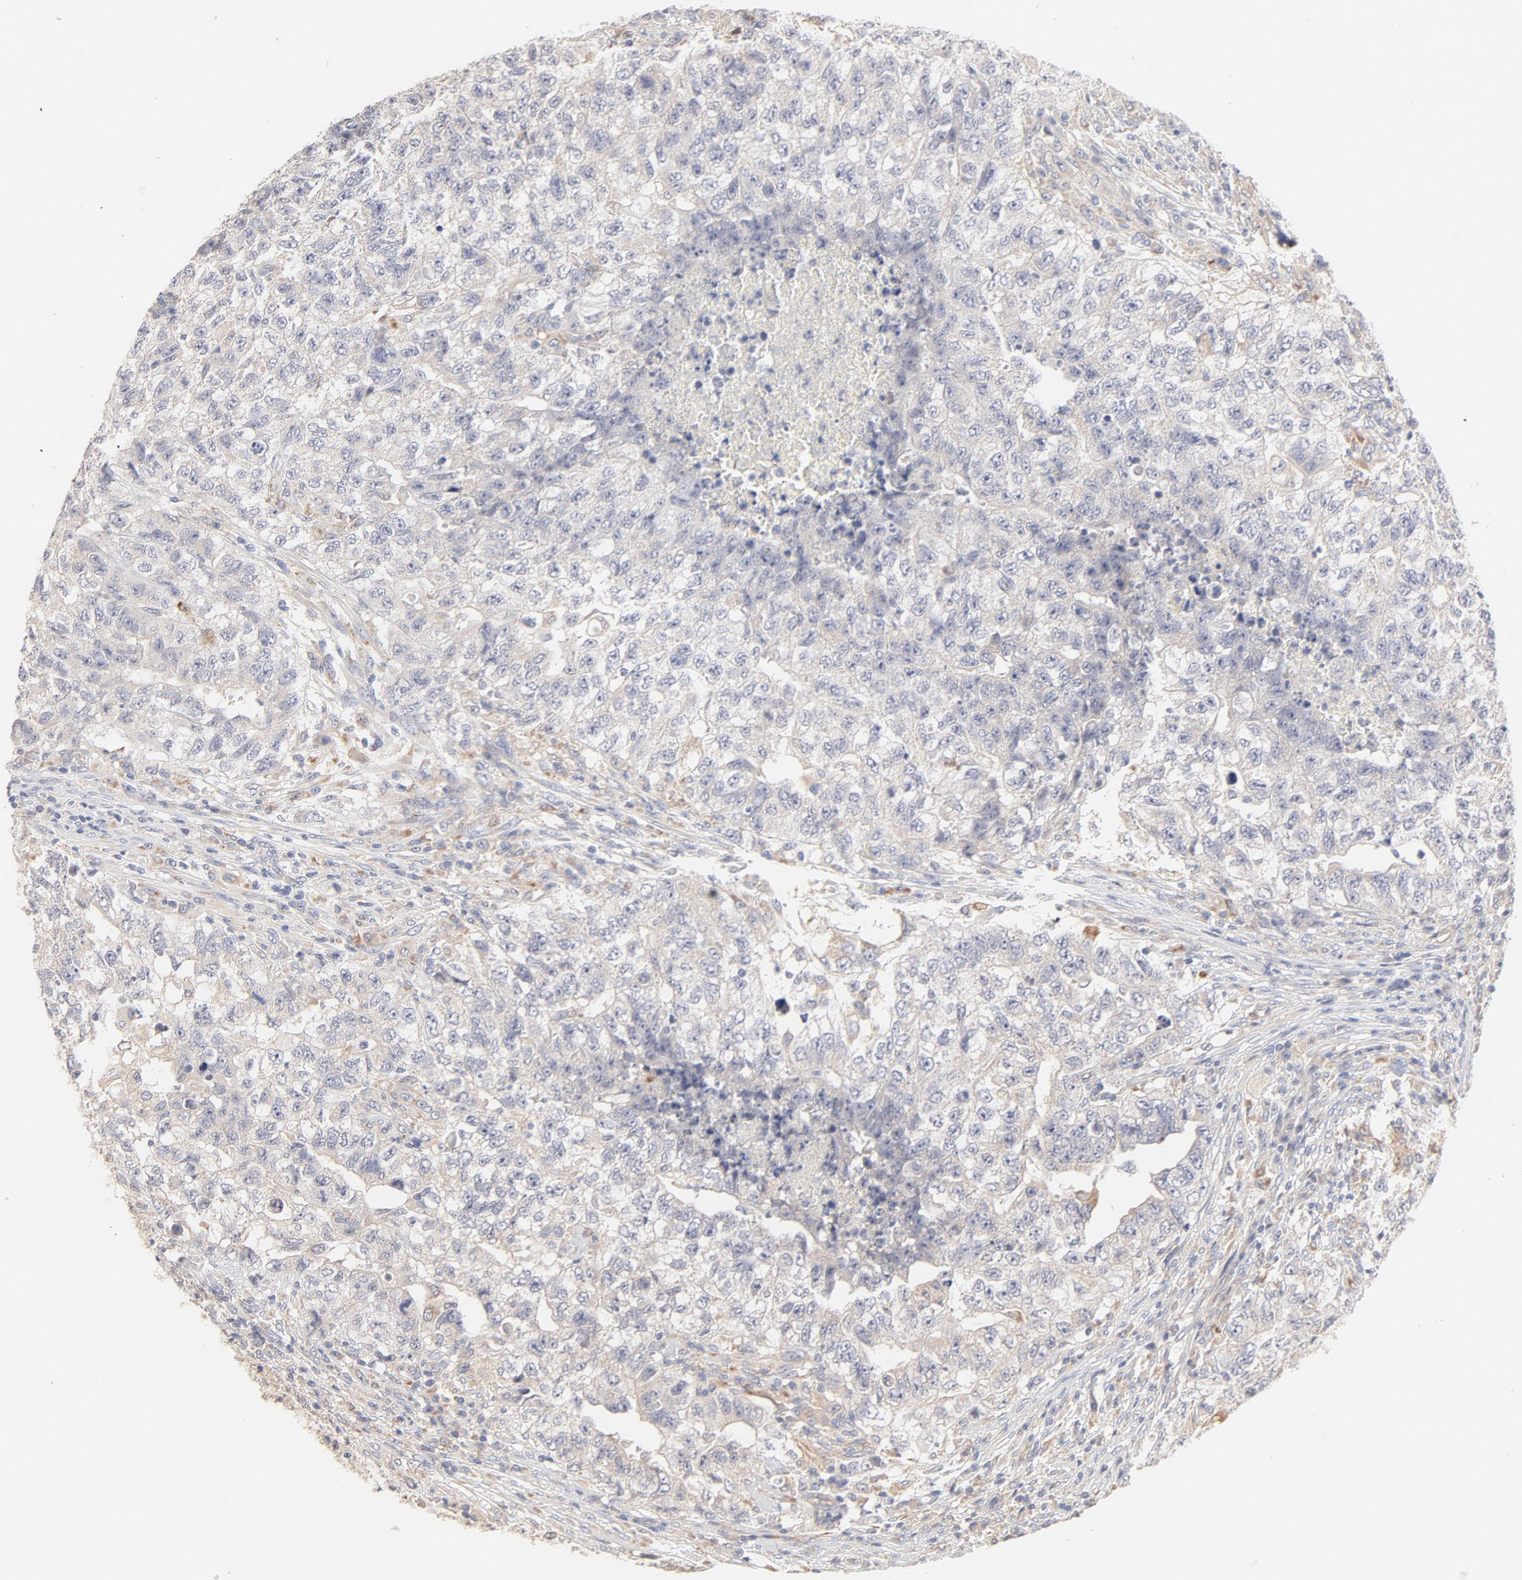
{"staining": {"intensity": "negative", "quantity": "none", "location": "none"}, "tissue": "testis cancer", "cell_type": "Tumor cells", "image_type": "cancer", "snomed": [{"axis": "morphology", "description": "Carcinoma, Embryonal, NOS"}, {"axis": "topography", "description": "Testis"}], "caption": "An IHC micrograph of testis cancer (embryonal carcinoma) is shown. There is no staining in tumor cells of testis cancer (embryonal carcinoma).", "gene": "MTERF2", "patient": {"sex": "male", "age": 21}}